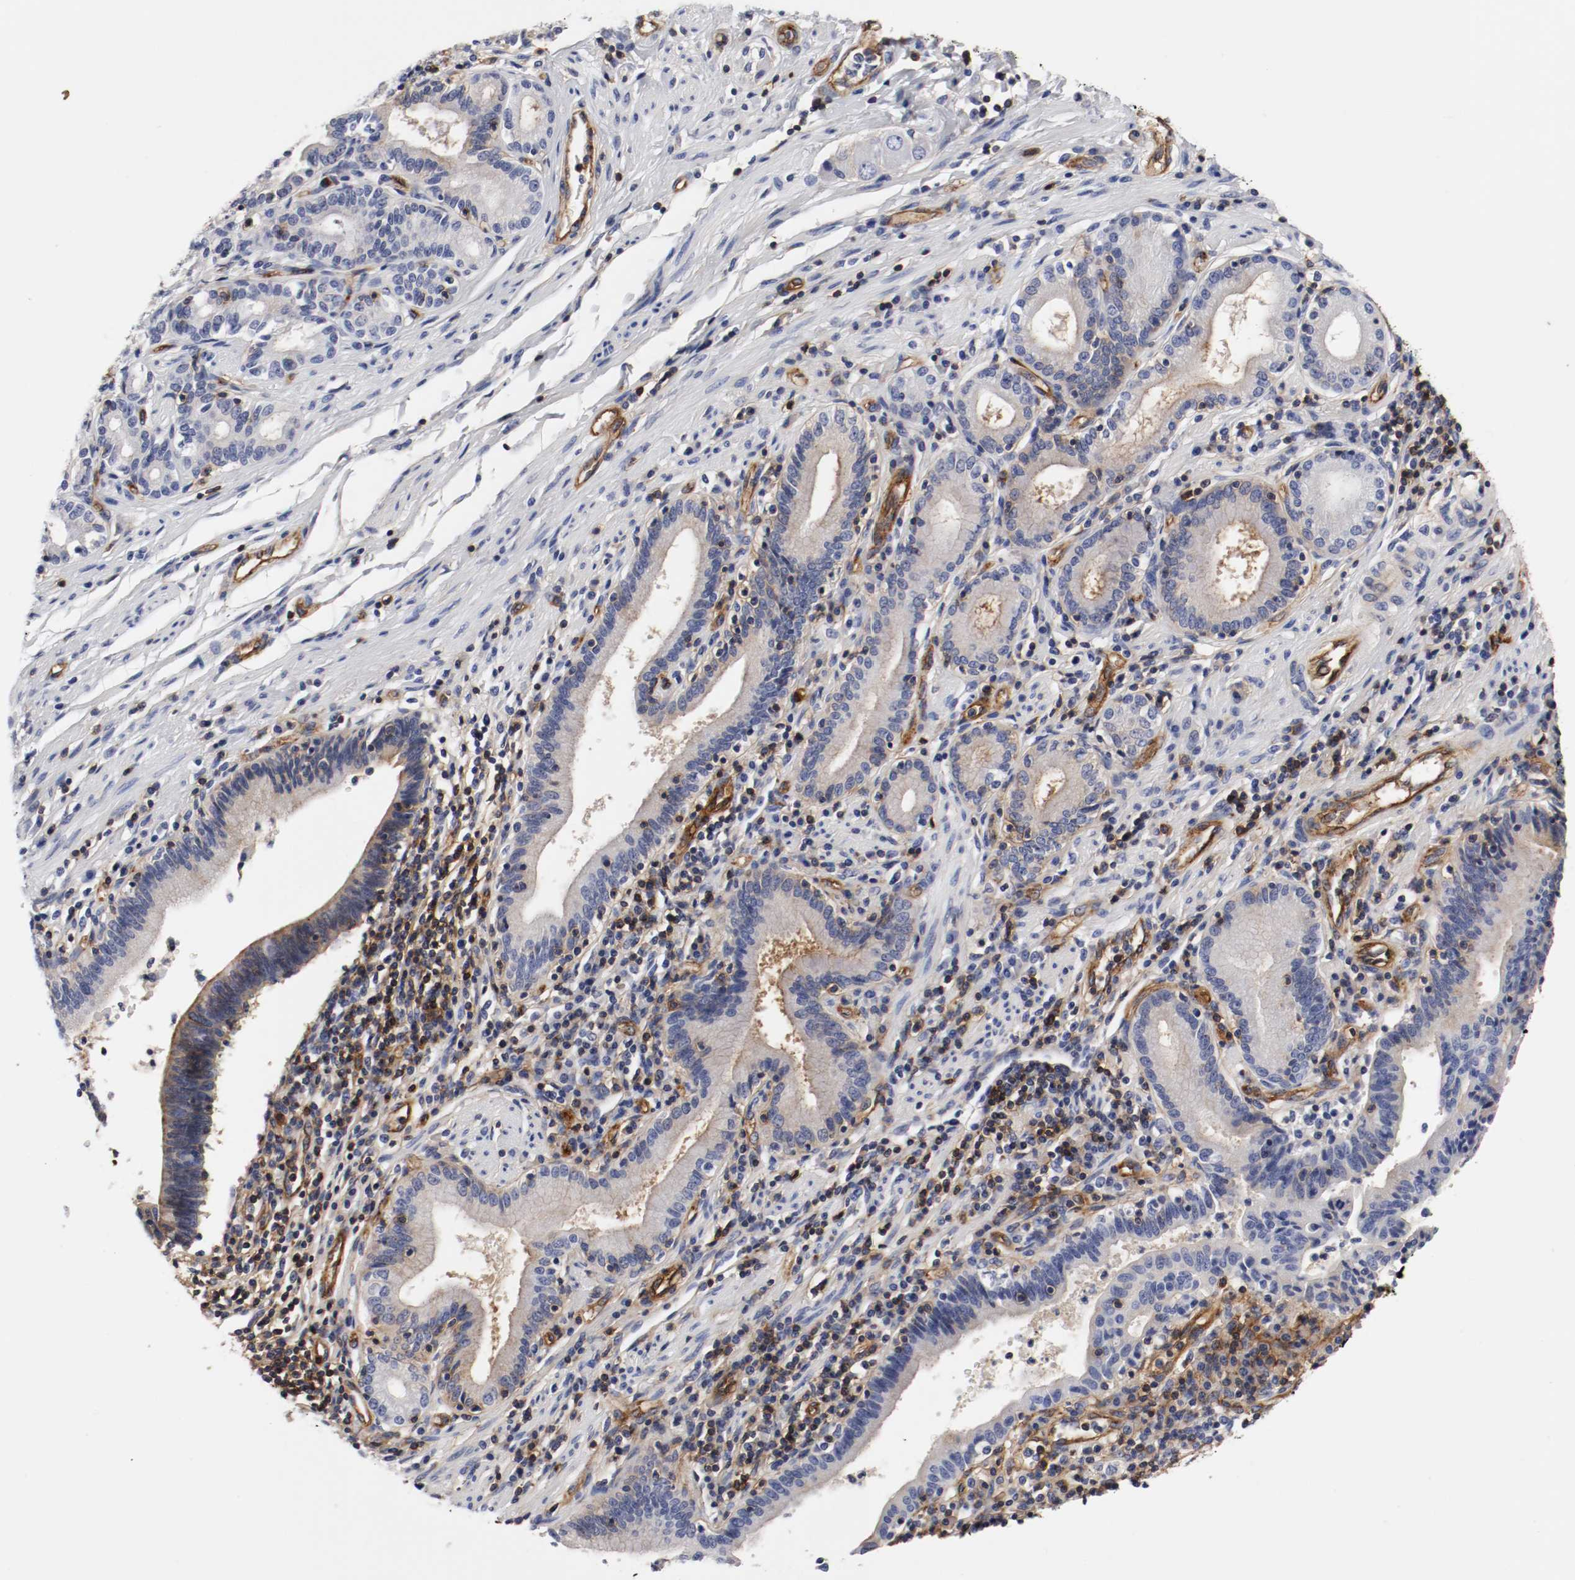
{"staining": {"intensity": "moderate", "quantity": ">75%", "location": "cytoplasmic/membranous"}, "tissue": "pancreatic cancer", "cell_type": "Tumor cells", "image_type": "cancer", "snomed": [{"axis": "morphology", "description": "Adenocarcinoma, NOS"}, {"axis": "topography", "description": "Pancreas"}], "caption": "Immunohistochemical staining of human pancreatic adenocarcinoma displays moderate cytoplasmic/membranous protein positivity in approximately >75% of tumor cells.", "gene": "IFITM1", "patient": {"sex": "female", "age": 48}}